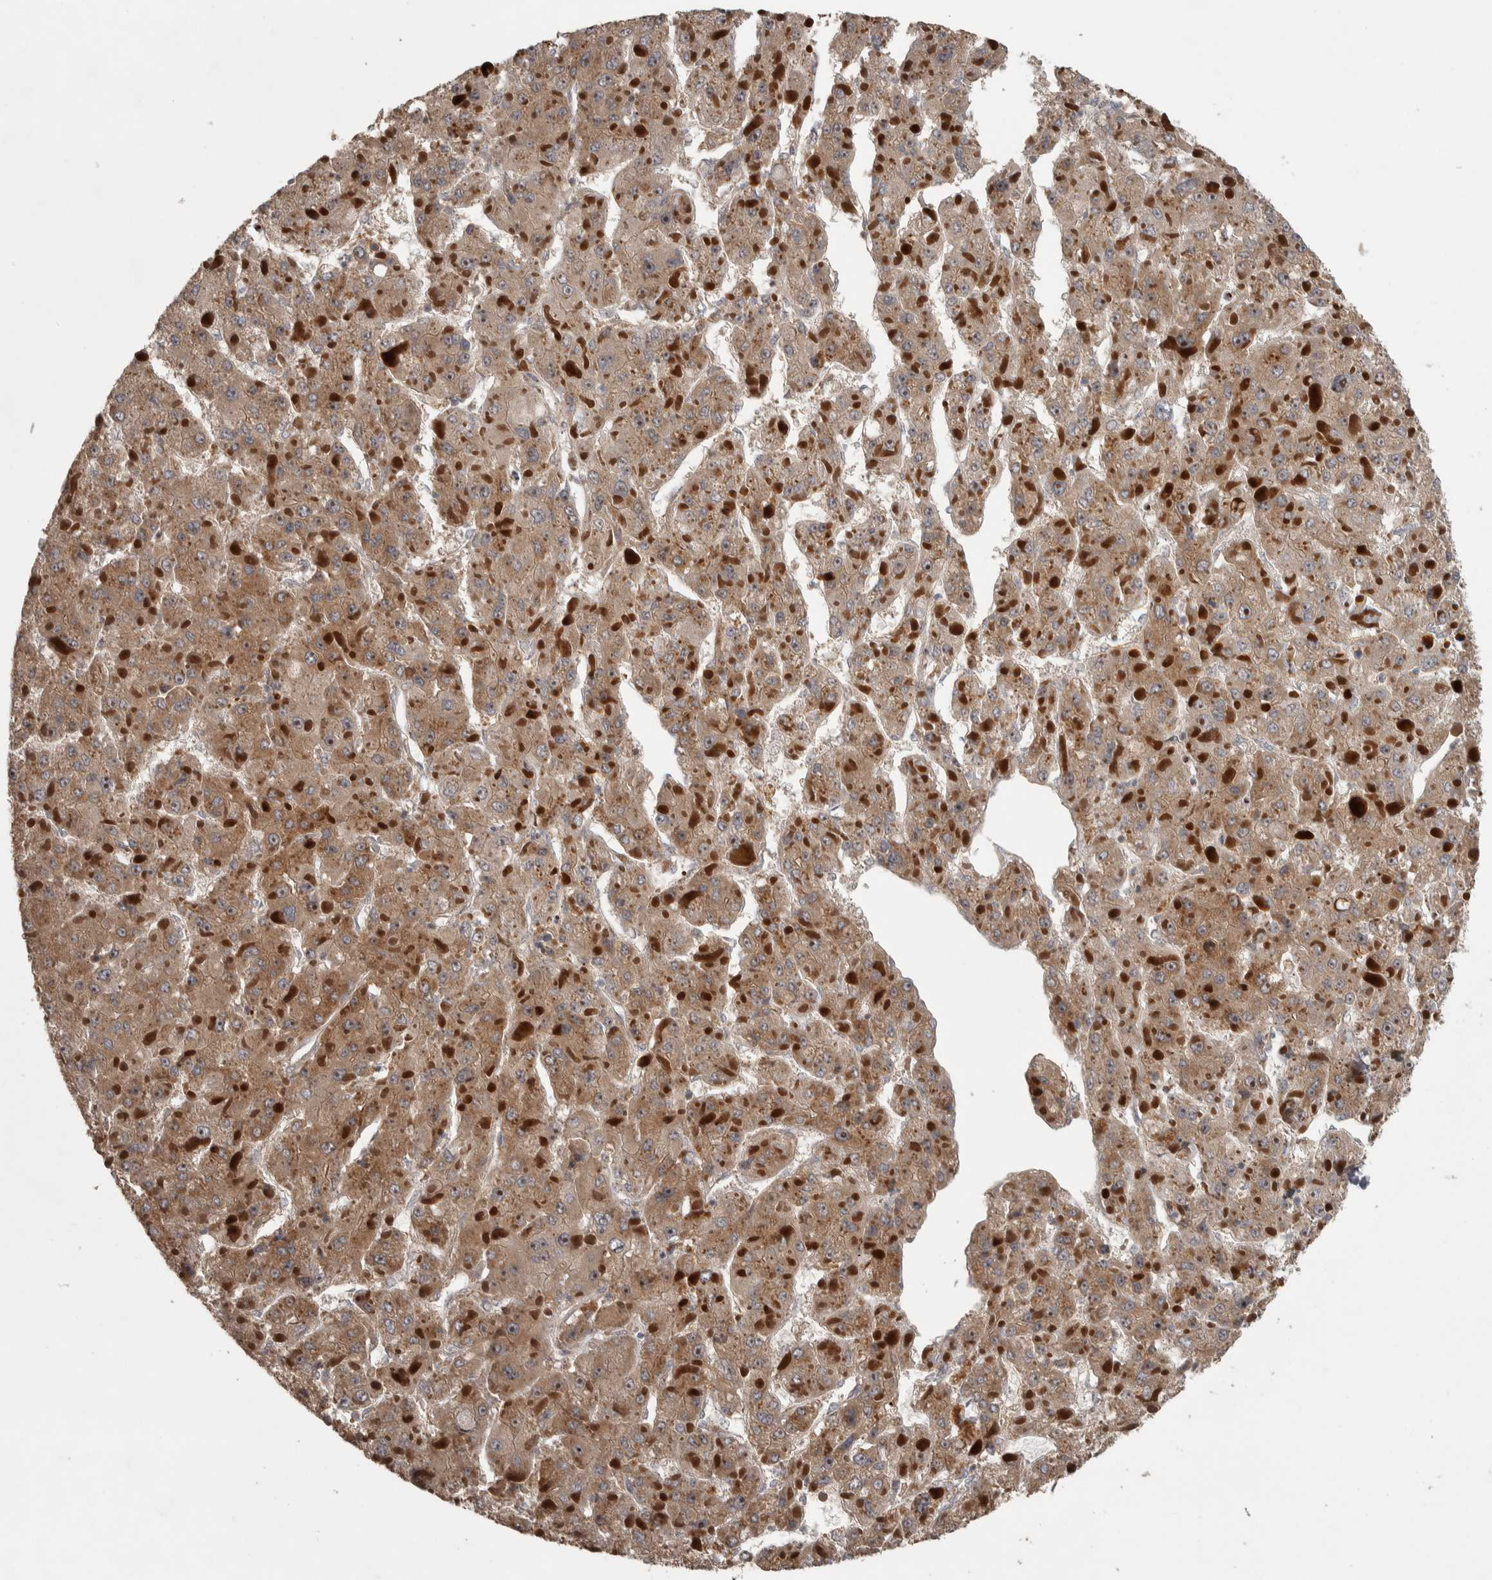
{"staining": {"intensity": "moderate", "quantity": ">75%", "location": "cytoplasmic/membranous"}, "tissue": "liver cancer", "cell_type": "Tumor cells", "image_type": "cancer", "snomed": [{"axis": "morphology", "description": "Carcinoma, Hepatocellular, NOS"}, {"axis": "topography", "description": "Liver"}], "caption": "Immunohistochemistry histopathology image of hepatocellular carcinoma (liver) stained for a protein (brown), which exhibits medium levels of moderate cytoplasmic/membranous staining in approximately >75% of tumor cells.", "gene": "ERAL1", "patient": {"sex": "female", "age": 73}}